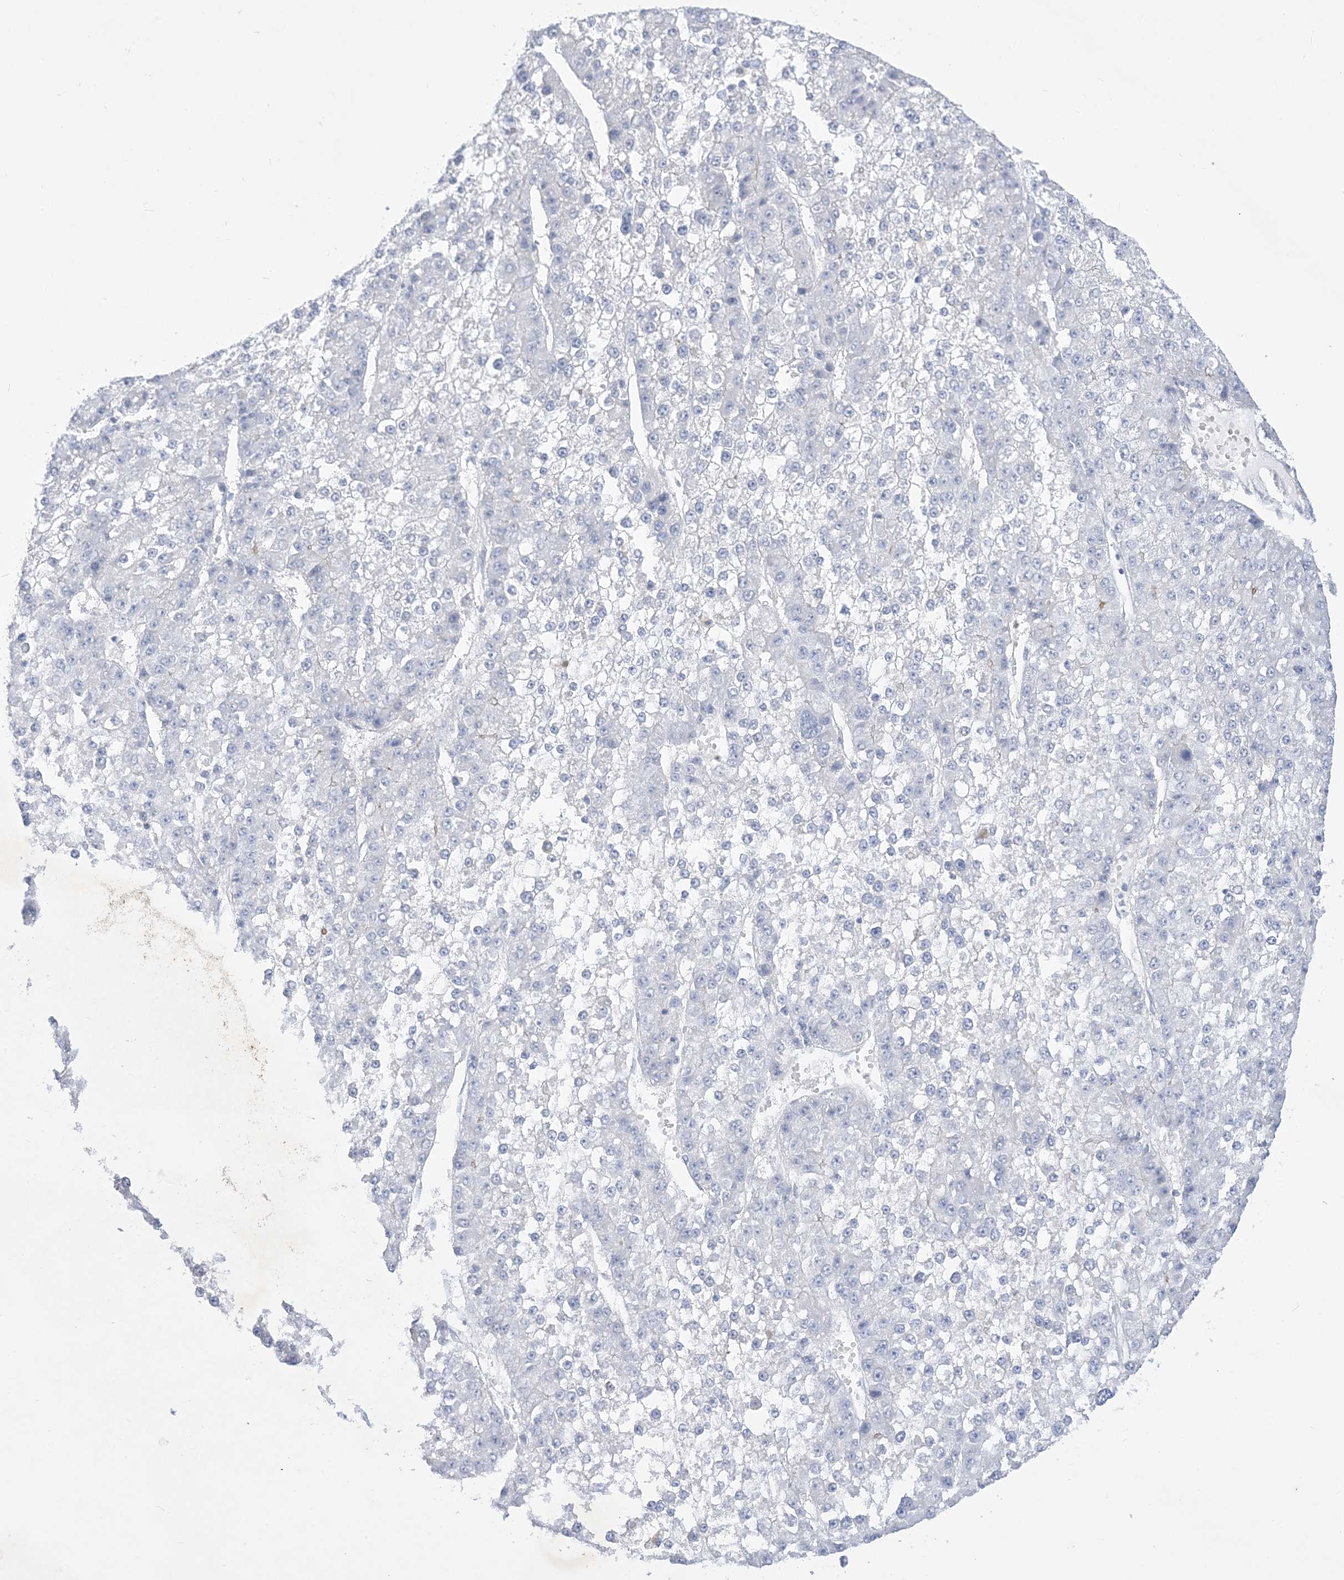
{"staining": {"intensity": "negative", "quantity": "none", "location": "none"}, "tissue": "liver cancer", "cell_type": "Tumor cells", "image_type": "cancer", "snomed": [{"axis": "morphology", "description": "Carcinoma, Hepatocellular, NOS"}, {"axis": "topography", "description": "Liver"}], "caption": "Immunohistochemical staining of liver hepatocellular carcinoma demonstrates no significant expression in tumor cells.", "gene": "B3GNT7", "patient": {"sex": "female", "age": 73}}